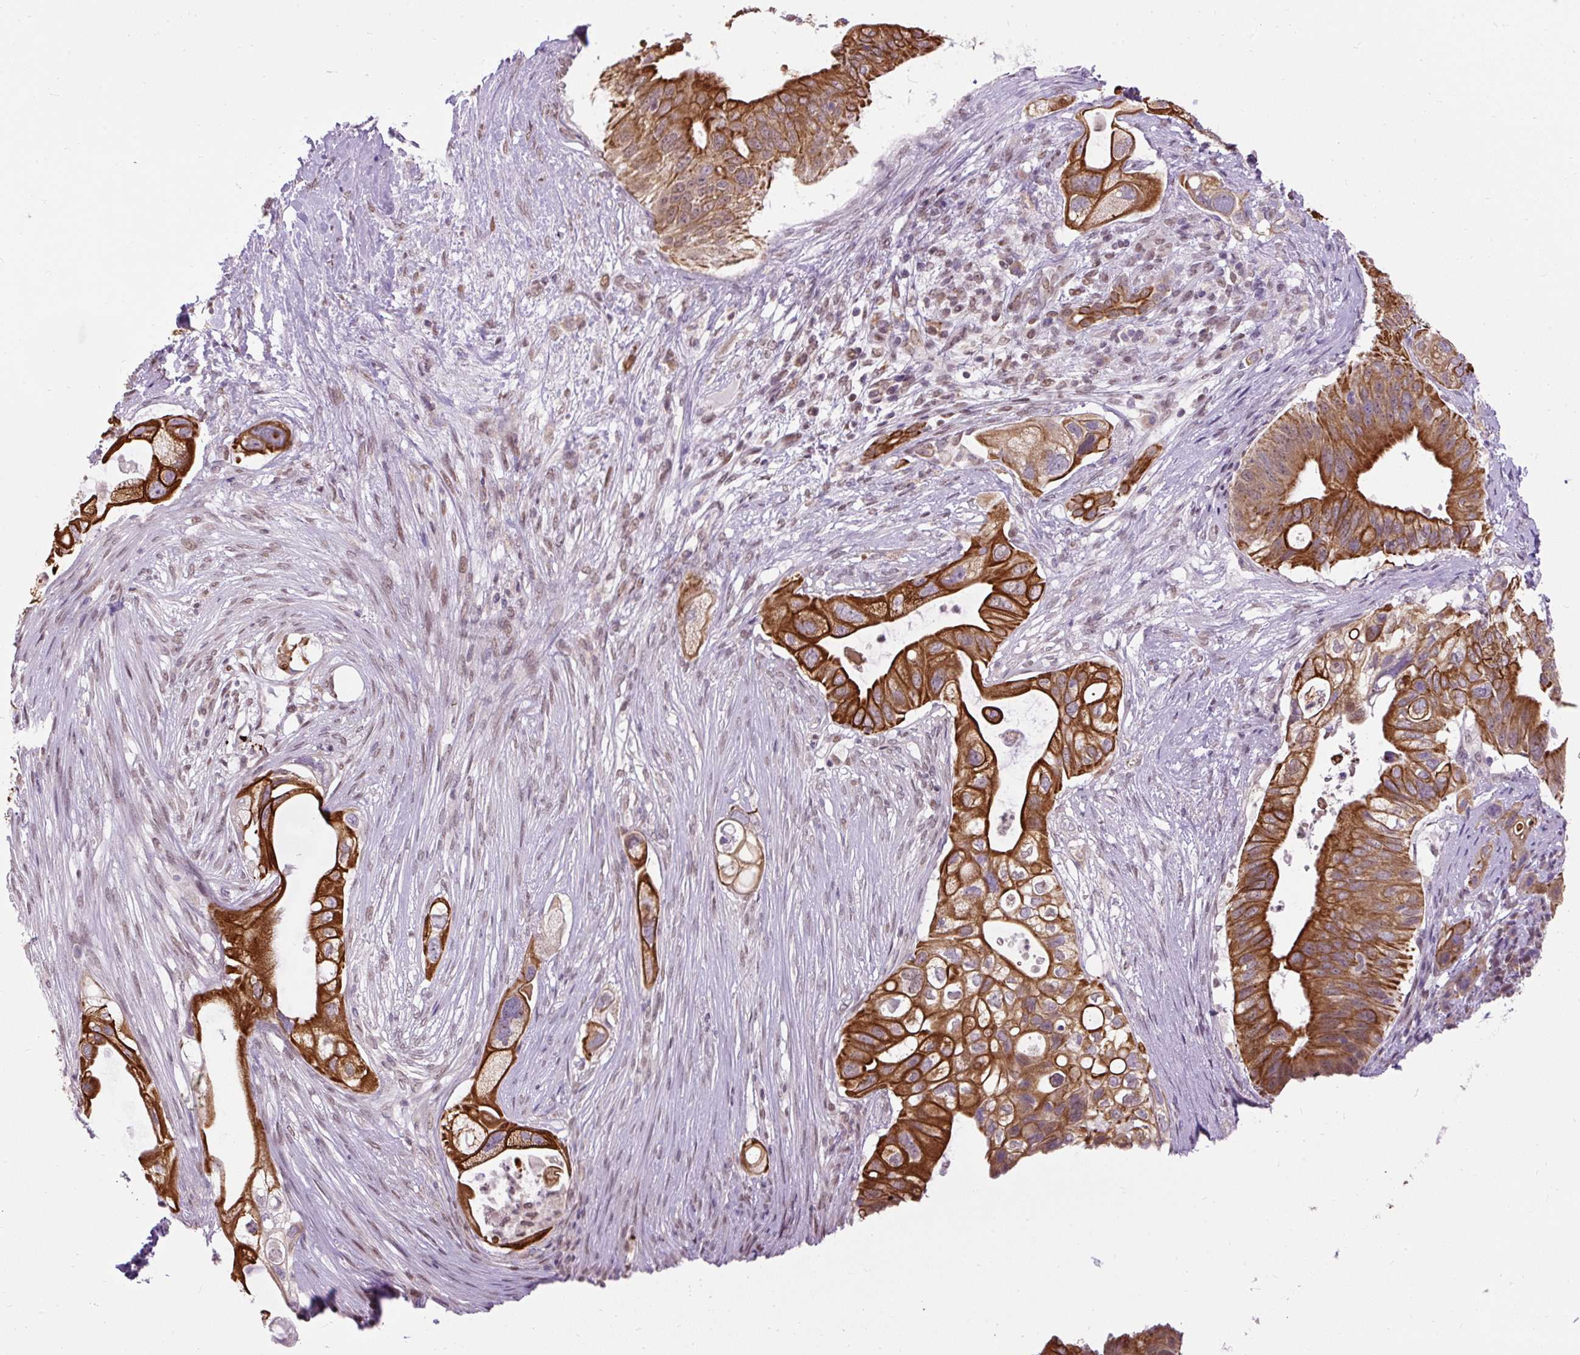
{"staining": {"intensity": "strong", "quantity": ">75%", "location": "cytoplasmic/membranous"}, "tissue": "pancreatic cancer", "cell_type": "Tumor cells", "image_type": "cancer", "snomed": [{"axis": "morphology", "description": "Adenocarcinoma, NOS"}, {"axis": "topography", "description": "Pancreas"}], "caption": "Immunohistochemistry (IHC) micrograph of neoplastic tissue: human adenocarcinoma (pancreatic) stained using immunohistochemistry exhibits high levels of strong protein expression localized specifically in the cytoplasmic/membranous of tumor cells, appearing as a cytoplasmic/membranous brown color.", "gene": "ZNF672", "patient": {"sex": "female", "age": 72}}